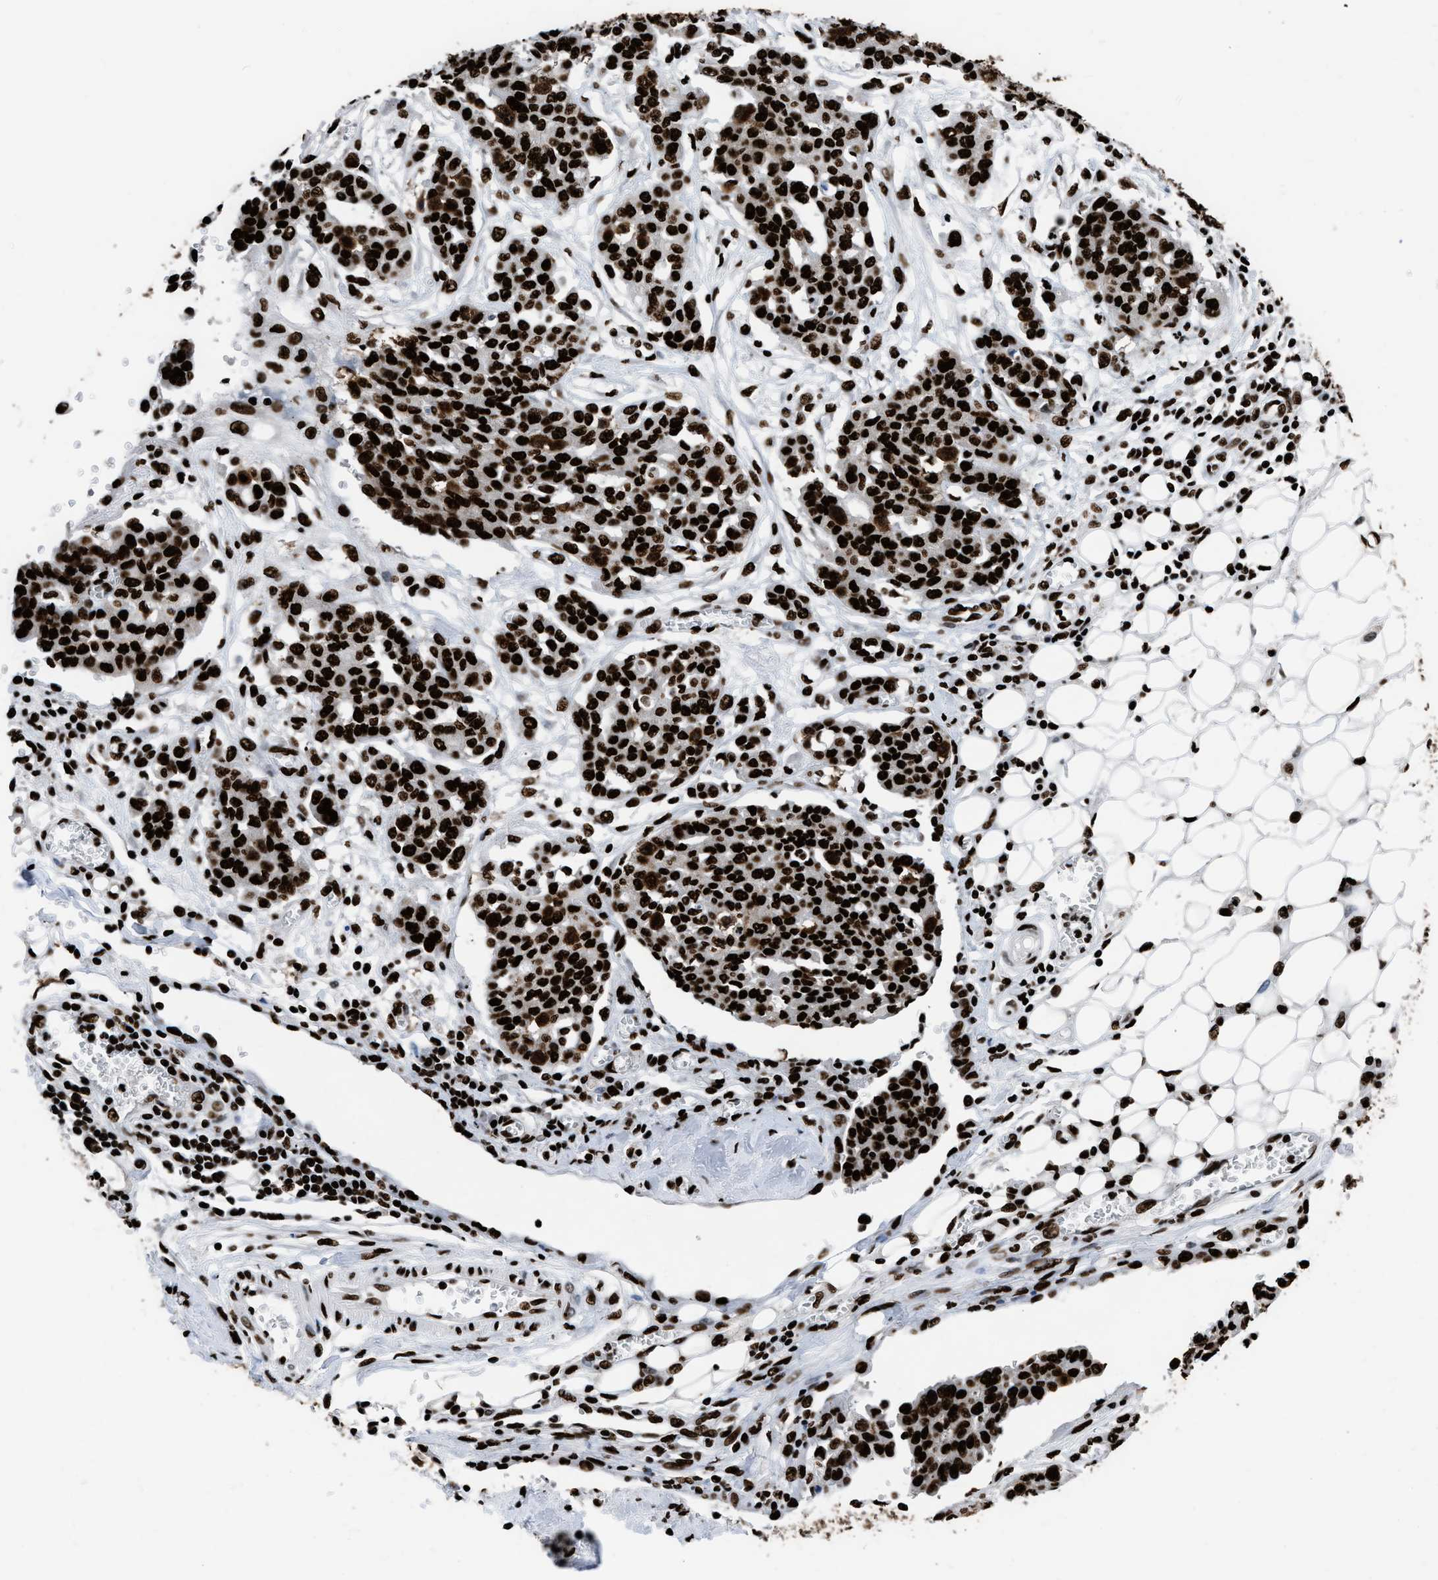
{"staining": {"intensity": "strong", "quantity": ">75%", "location": "nuclear"}, "tissue": "ovarian cancer", "cell_type": "Tumor cells", "image_type": "cancer", "snomed": [{"axis": "morphology", "description": "Cystadenocarcinoma, serous, NOS"}, {"axis": "topography", "description": "Soft tissue"}, {"axis": "topography", "description": "Ovary"}], "caption": "Ovarian serous cystadenocarcinoma stained with immunohistochemistry shows strong nuclear staining in about >75% of tumor cells. (DAB IHC with brightfield microscopy, high magnification).", "gene": "HNRNPM", "patient": {"sex": "female", "age": 57}}